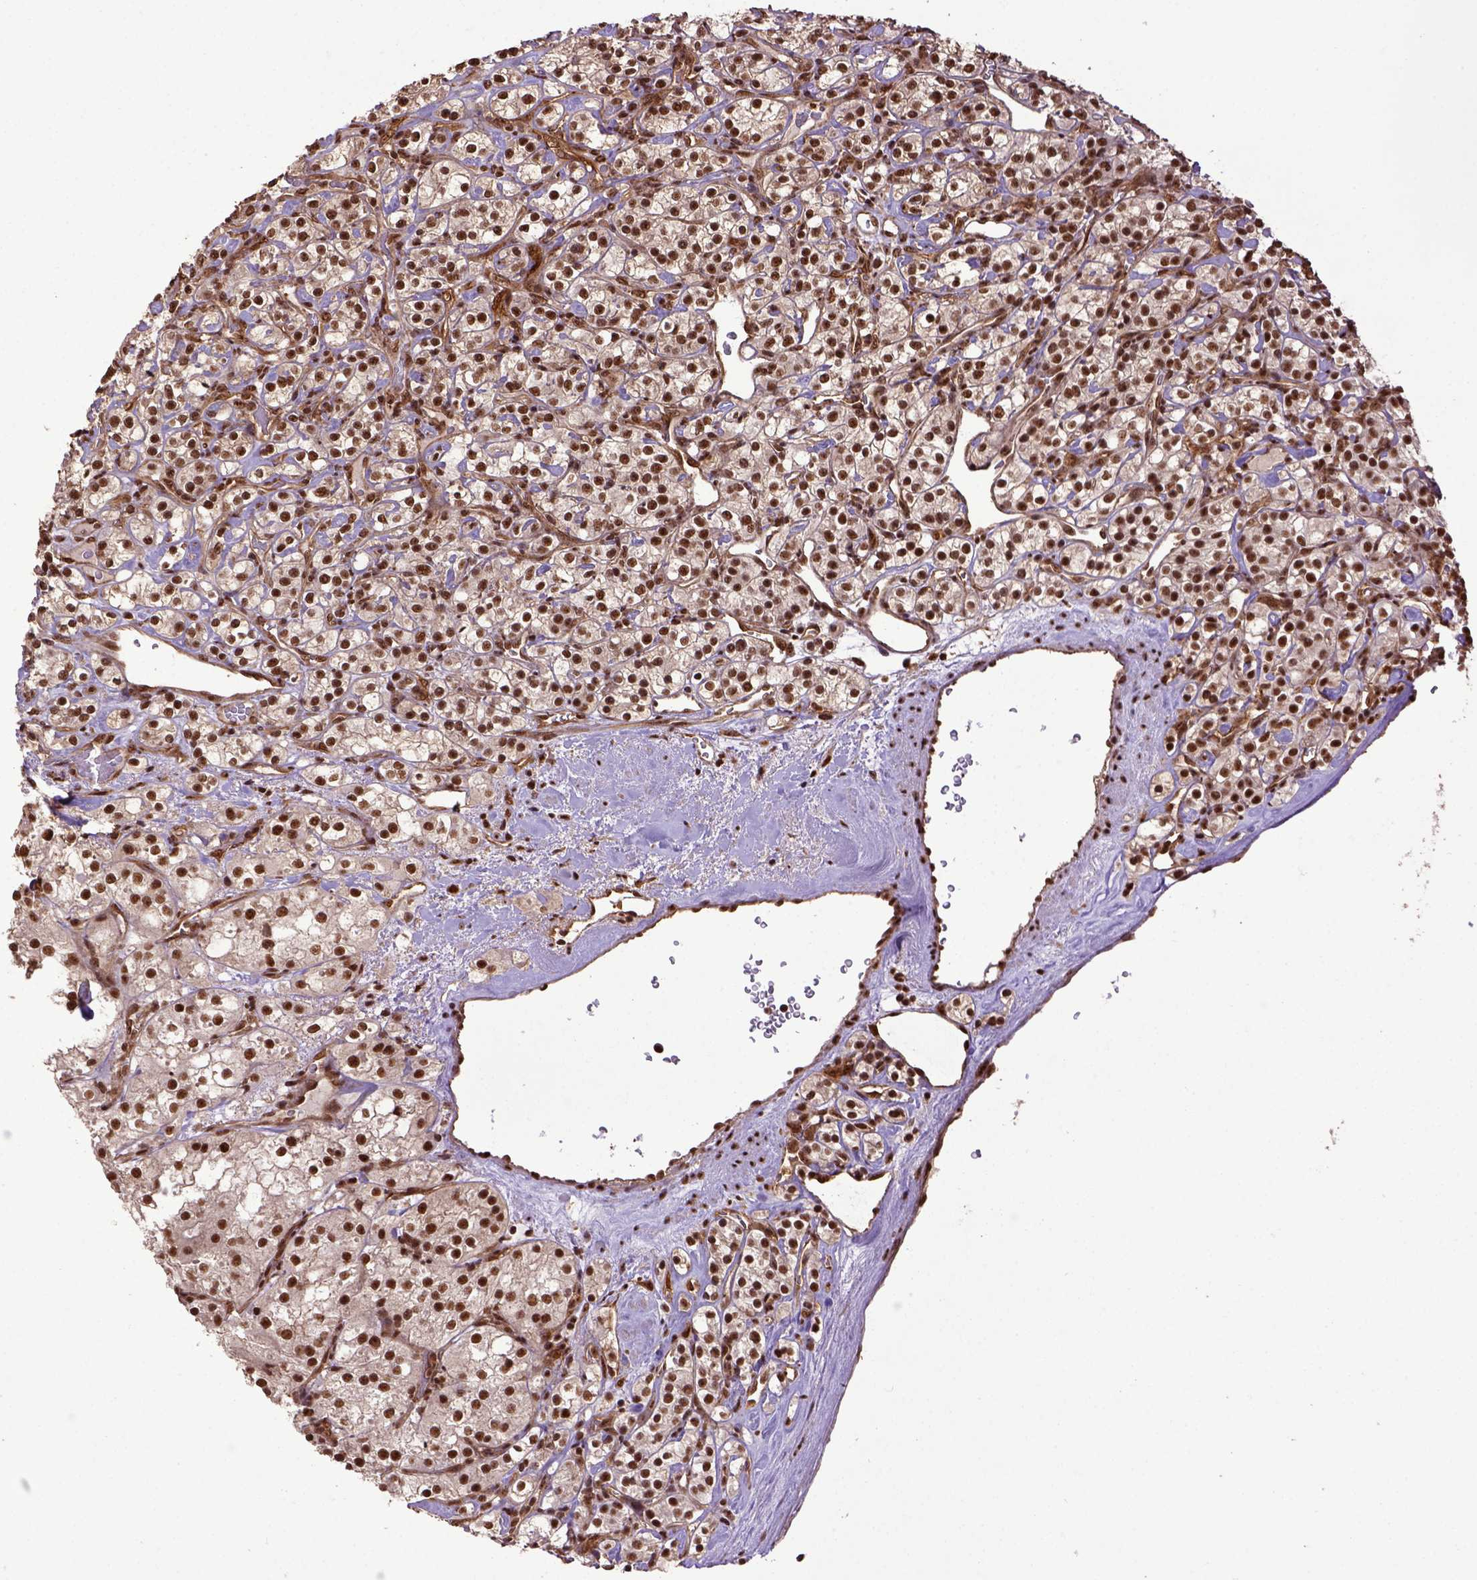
{"staining": {"intensity": "strong", "quantity": ">75%", "location": "nuclear"}, "tissue": "renal cancer", "cell_type": "Tumor cells", "image_type": "cancer", "snomed": [{"axis": "morphology", "description": "Adenocarcinoma, NOS"}, {"axis": "topography", "description": "Kidney"}], "caption": "Immunohistochemistry photomicrograph of neoplastic tissue: human renal cancer (adenocarcinoma) stained using immunohistochemistry (IHC) demonstrates high levels of strong protein expression localized specifically in the nuclear of tumor cells, appearing as a nuclear brown color.", "gene": "PPIG", "patient": {"sex": "male", "age": 77}}